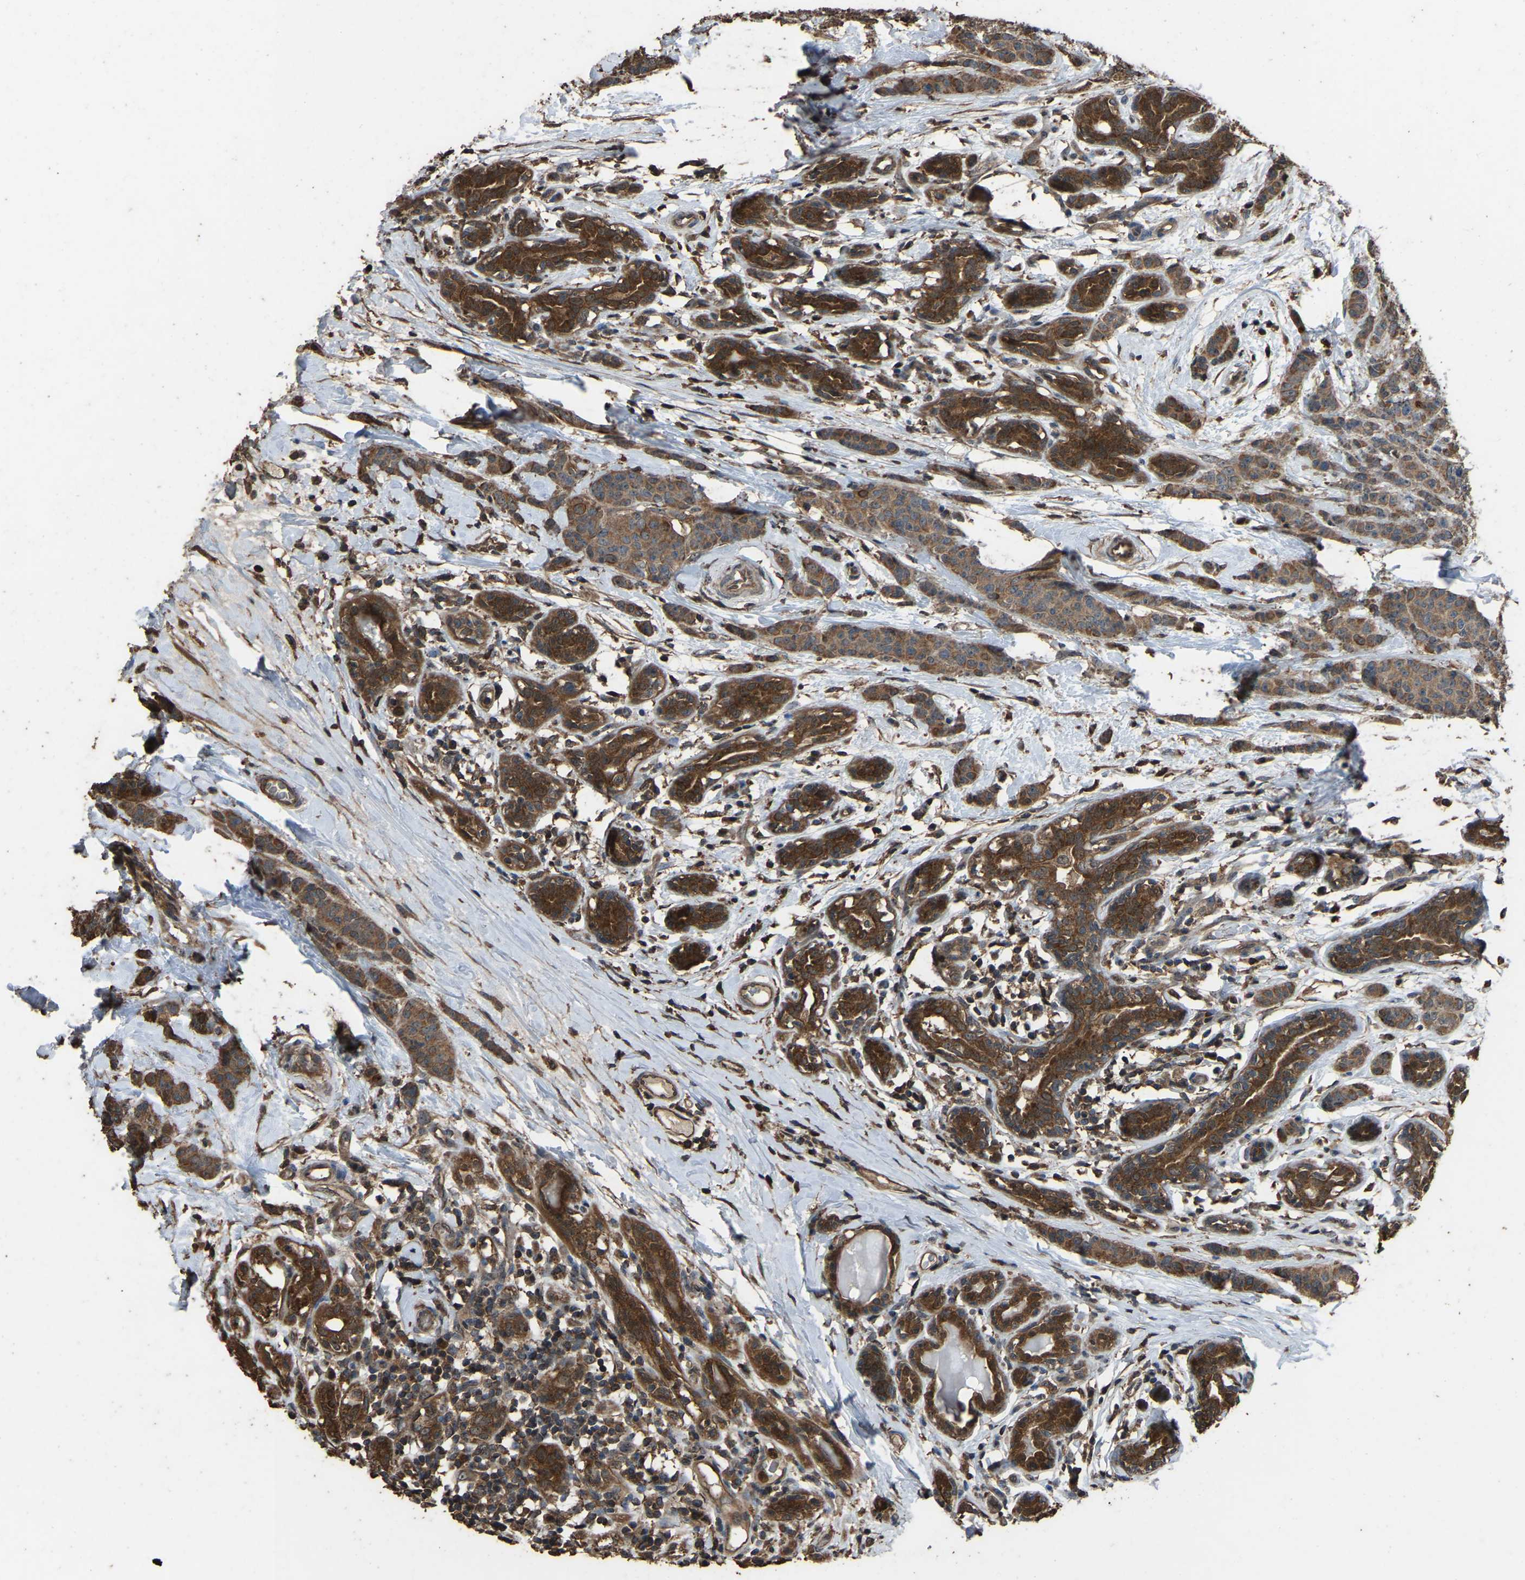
{"staining": {"intensity": "moderate", "quantity": ">75%", "location": "cytoplasmic/membranous"}, "tissue": "breast cancer", "cell_type": "Tumor cells", "image_type": "cancer", "snomed": [{"axis": "morphology", "description": "Normal tissue, NOS"}, {"axis": "morphology", "description": "Duct carcinoma"}, {"axis": "topography", "description": "Breast"}], "caption": "Immunohistochemistry (IHC) (DAB (3,3'-diaminobenzidine)) staining of human breast invasive ductal carcinoma shows moderate cytoplasmic/membranous protein staining in approximately >75% of tumor cells. Using DAB (3,3'-diaminobenzidine) (brown) and hematoxylin (blue) stains, captured at high magnification using brightfield microscopy.", "gene": "FHIT", "patient": {"sex": "female", "age": 40}}